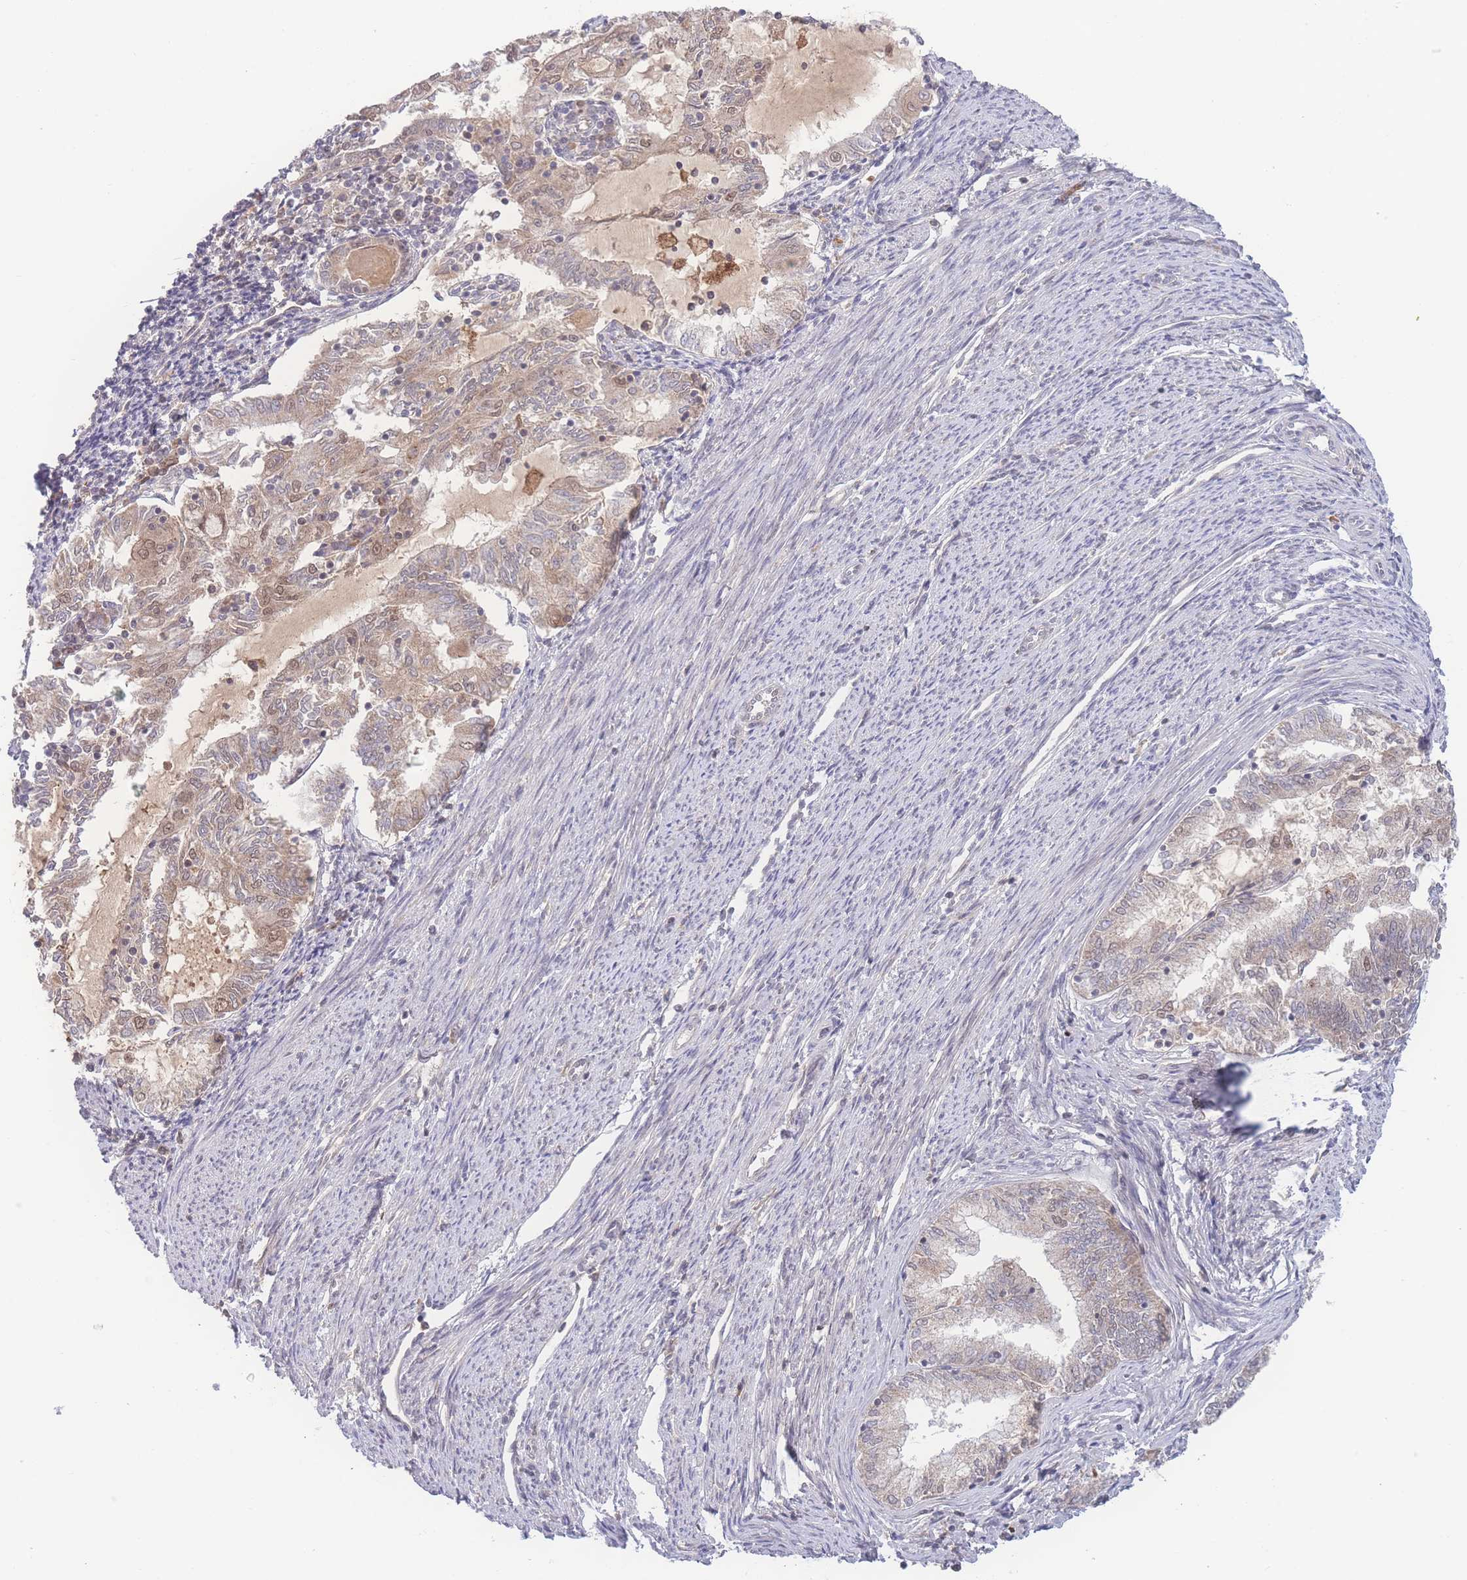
{"staining": {"intensity": "weak", "quantity": "25%-75%", "location": "nuclear"}, "tissue": "endometrial cancer", "cell_type": "Tumor cells", "image_type": "cancer", "snomed": [{"axis": "morphology", "description": "Adenocarcinoma, NOS"}, {"axis": "topography", "description": "Endometrium"}], "caption": "The histopathology image shows immunohistochemical staining of adenocarcinoma (endometrial). There is weak nuclear staining is present in approximately 25%-75% of tumor cells. (Brightfield microscopy of DAB IHC at high magnification).", "gene": "RAVER1", "patient": {"sex": "female", "age": 79}}